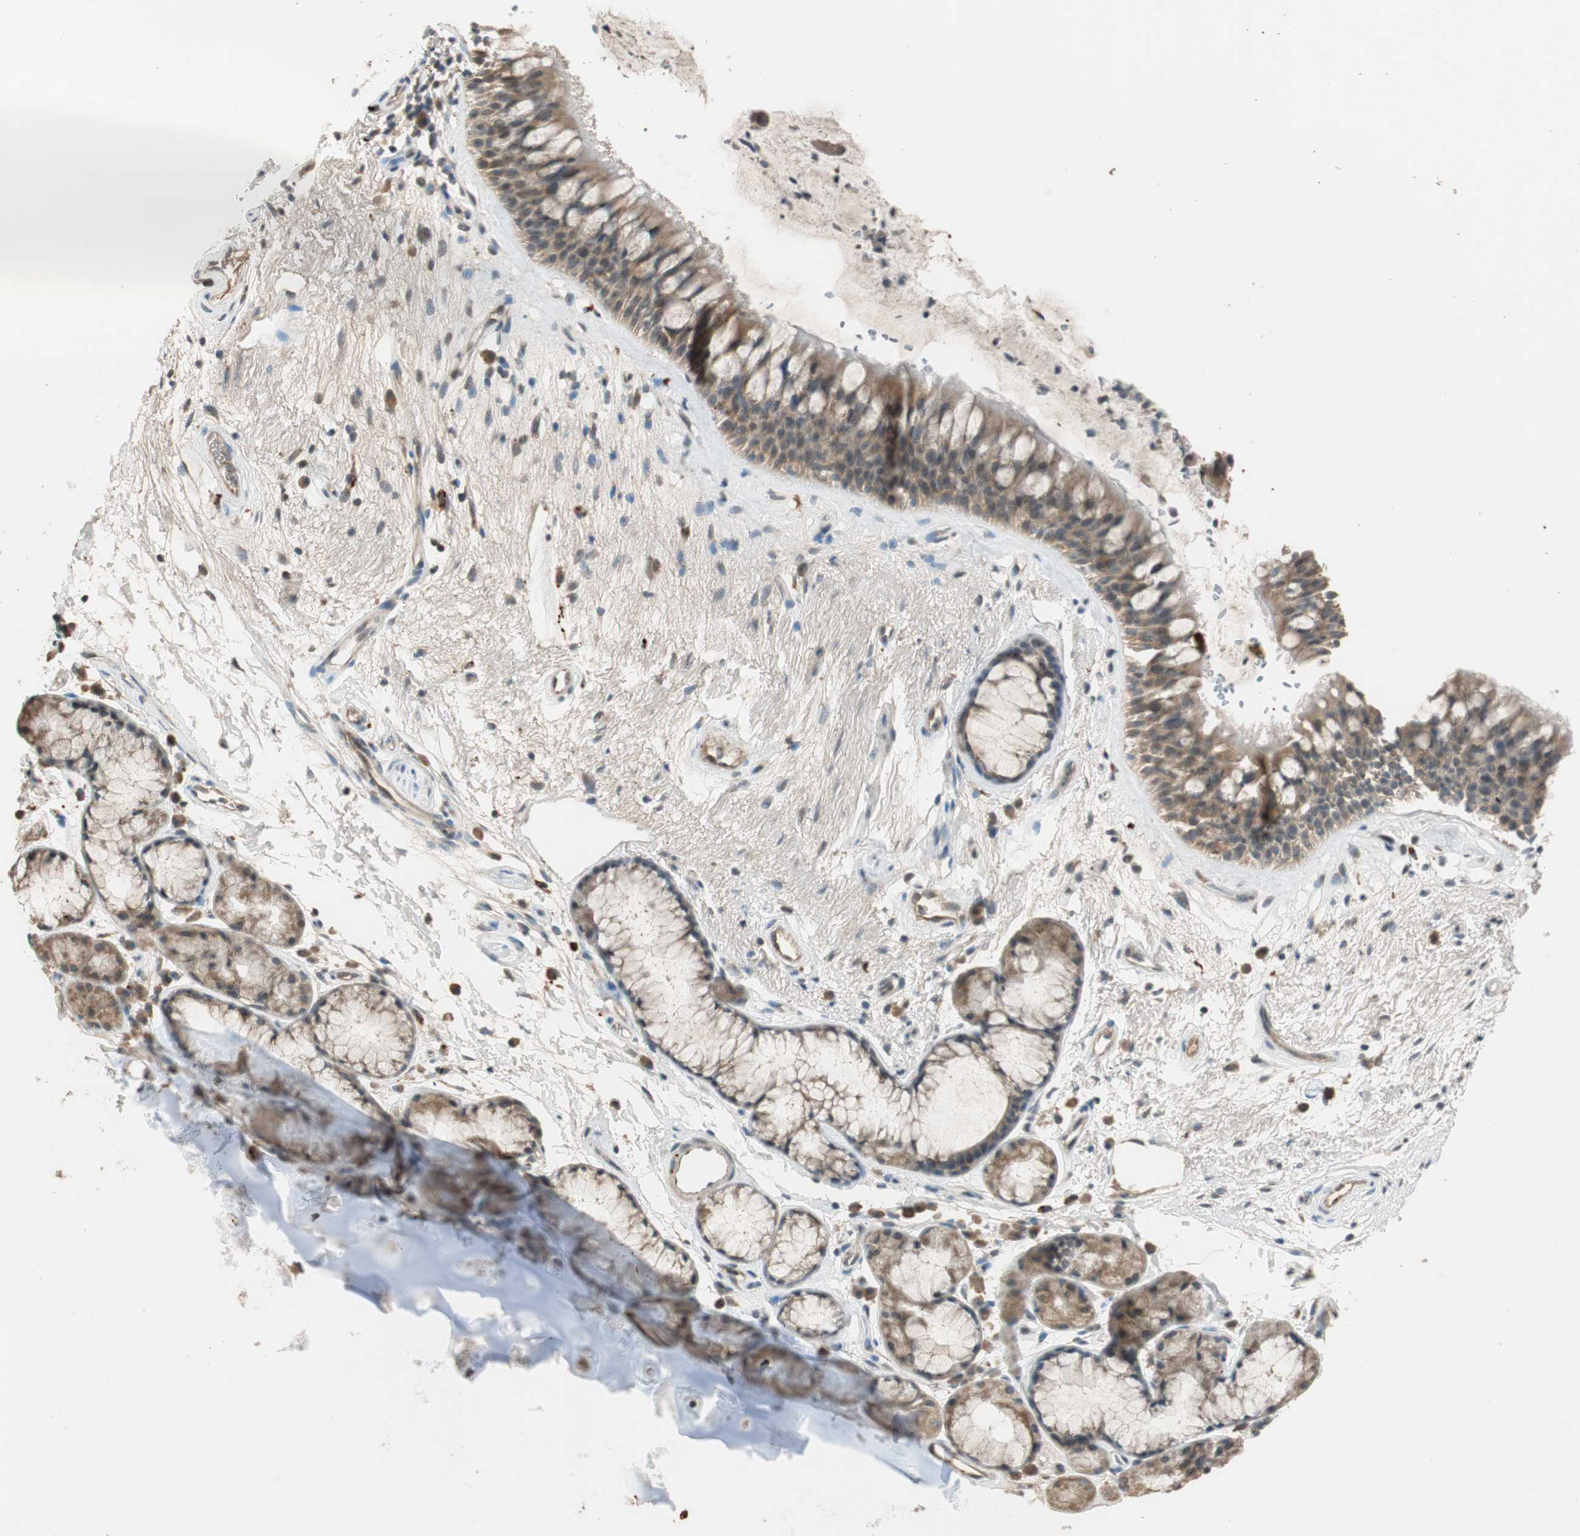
{"staining": {"intensity": "moderate", "quantity": ">75%", "location": "cytoplasmic/membranous"}, "tissue": "bronchus", "cell_type": "Respiratory epithelial cells", "image_type": "normal", "snomed": [{"axis": "morphology", "description": "Normal tissue, NOS"}, {"axis": "topography", "description": "Bronchus"}], "caption": "A photomicrograph of bronchus stained for a protein shows moderate cytoplasmic/membranous brown staining in respiratory epithelial cells. (Stains: DAB in brown, nuclei in blue, Microscopy: brightfield microscopy at high magnification).", "gene": "GLB1", "patient": {"sex": "female", "age": 54}}